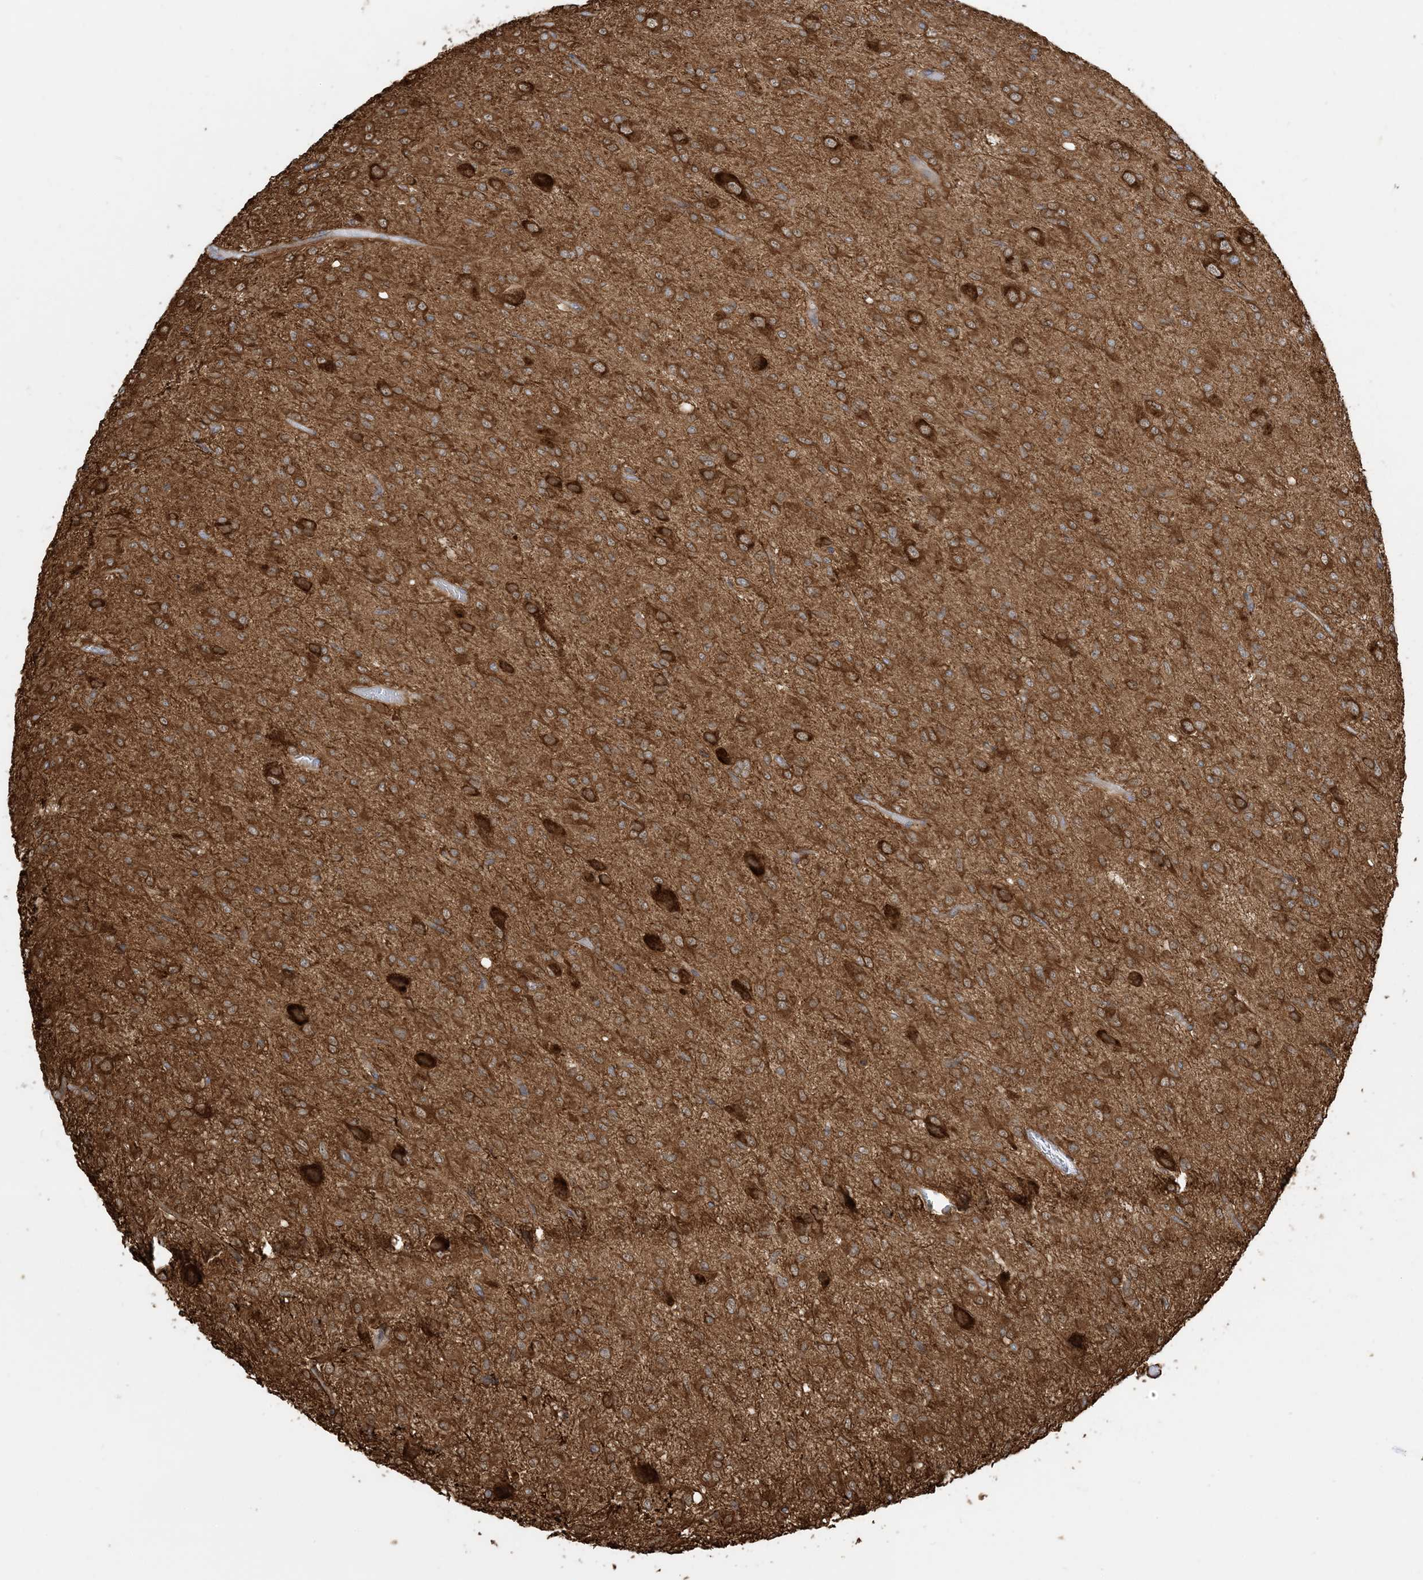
{"staining": {"intensity": "moderate", "quantity": ">75%", "location": "cytoplasmic/membranous"}, "tissue": "glioma", "cell_type": "Tumor cells", "image_type": "cancer", "snomed": [{"axis": "morphology", "description": "Glioma, malignant, High grade"}, {"axis": "topography", "description": "Brain"}], "caption": "Human glioma stained with a protein marker shows moderate staining in tumor cells.", "gene": "SRP72", "patient": {"sex": "female", "age": 59}}